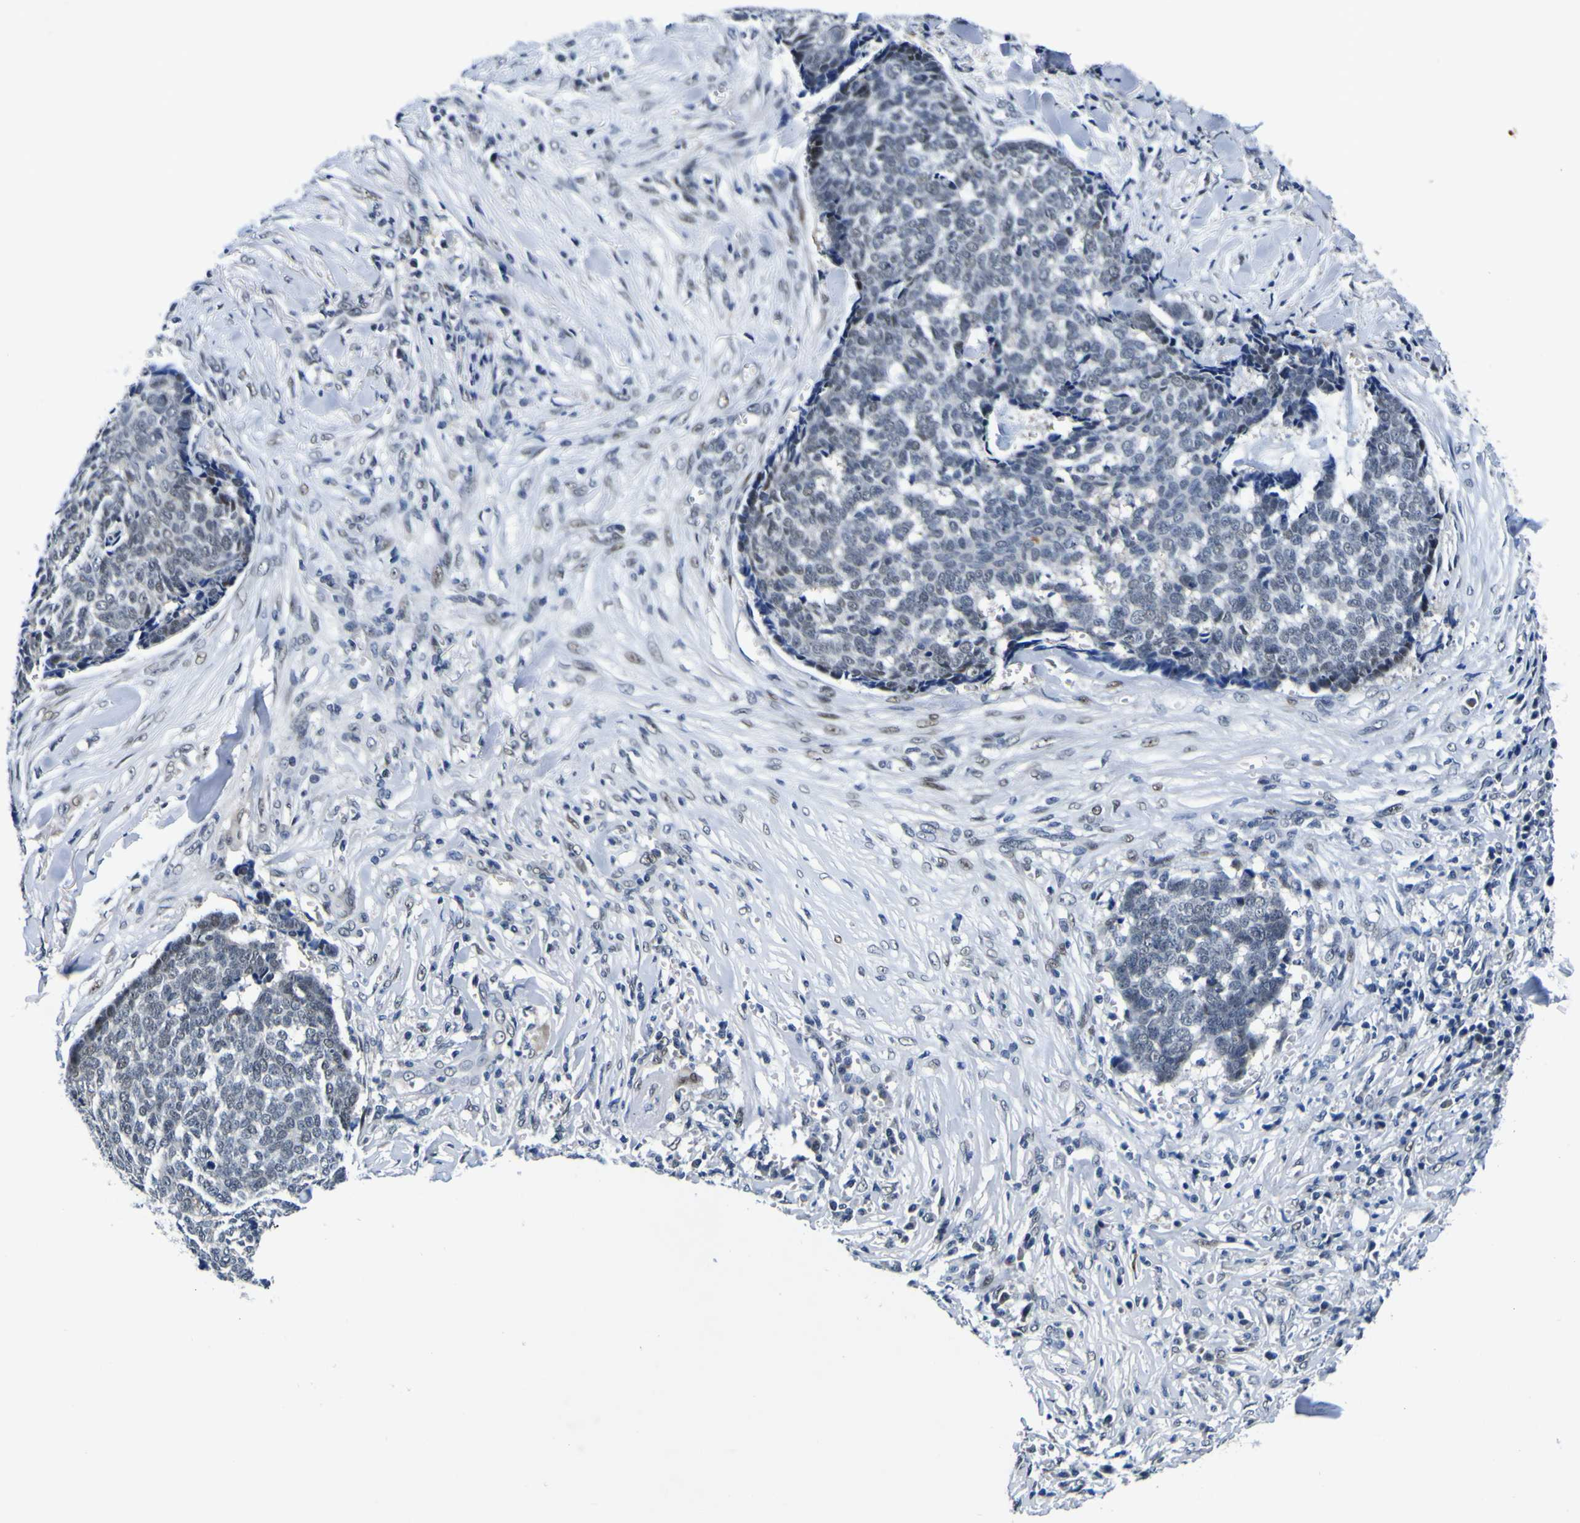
{"staining": {"intensity": "negative", "quantity": "none", "location": "none"}, "tissue": "skin cancer", "cell_type": "Tumor cells", "image_type": "cancer", "snomed": [{"axis": "morphology", "description": "Basal cell carcinoma"}, {"axis": "topography", "description": "Skin"}], "caption": "Immunohistochemistry micrograph of skin cancer stained for a protein (brown), which displays no expression in tumor cells. (DAB (3,3'-diaminobenzidine) immunohistochemistry (IHC) visualized using brightfield microscopy, high magnification).", "gene": "CUL4B", "patient": {"sex": "male", "age": 84}}